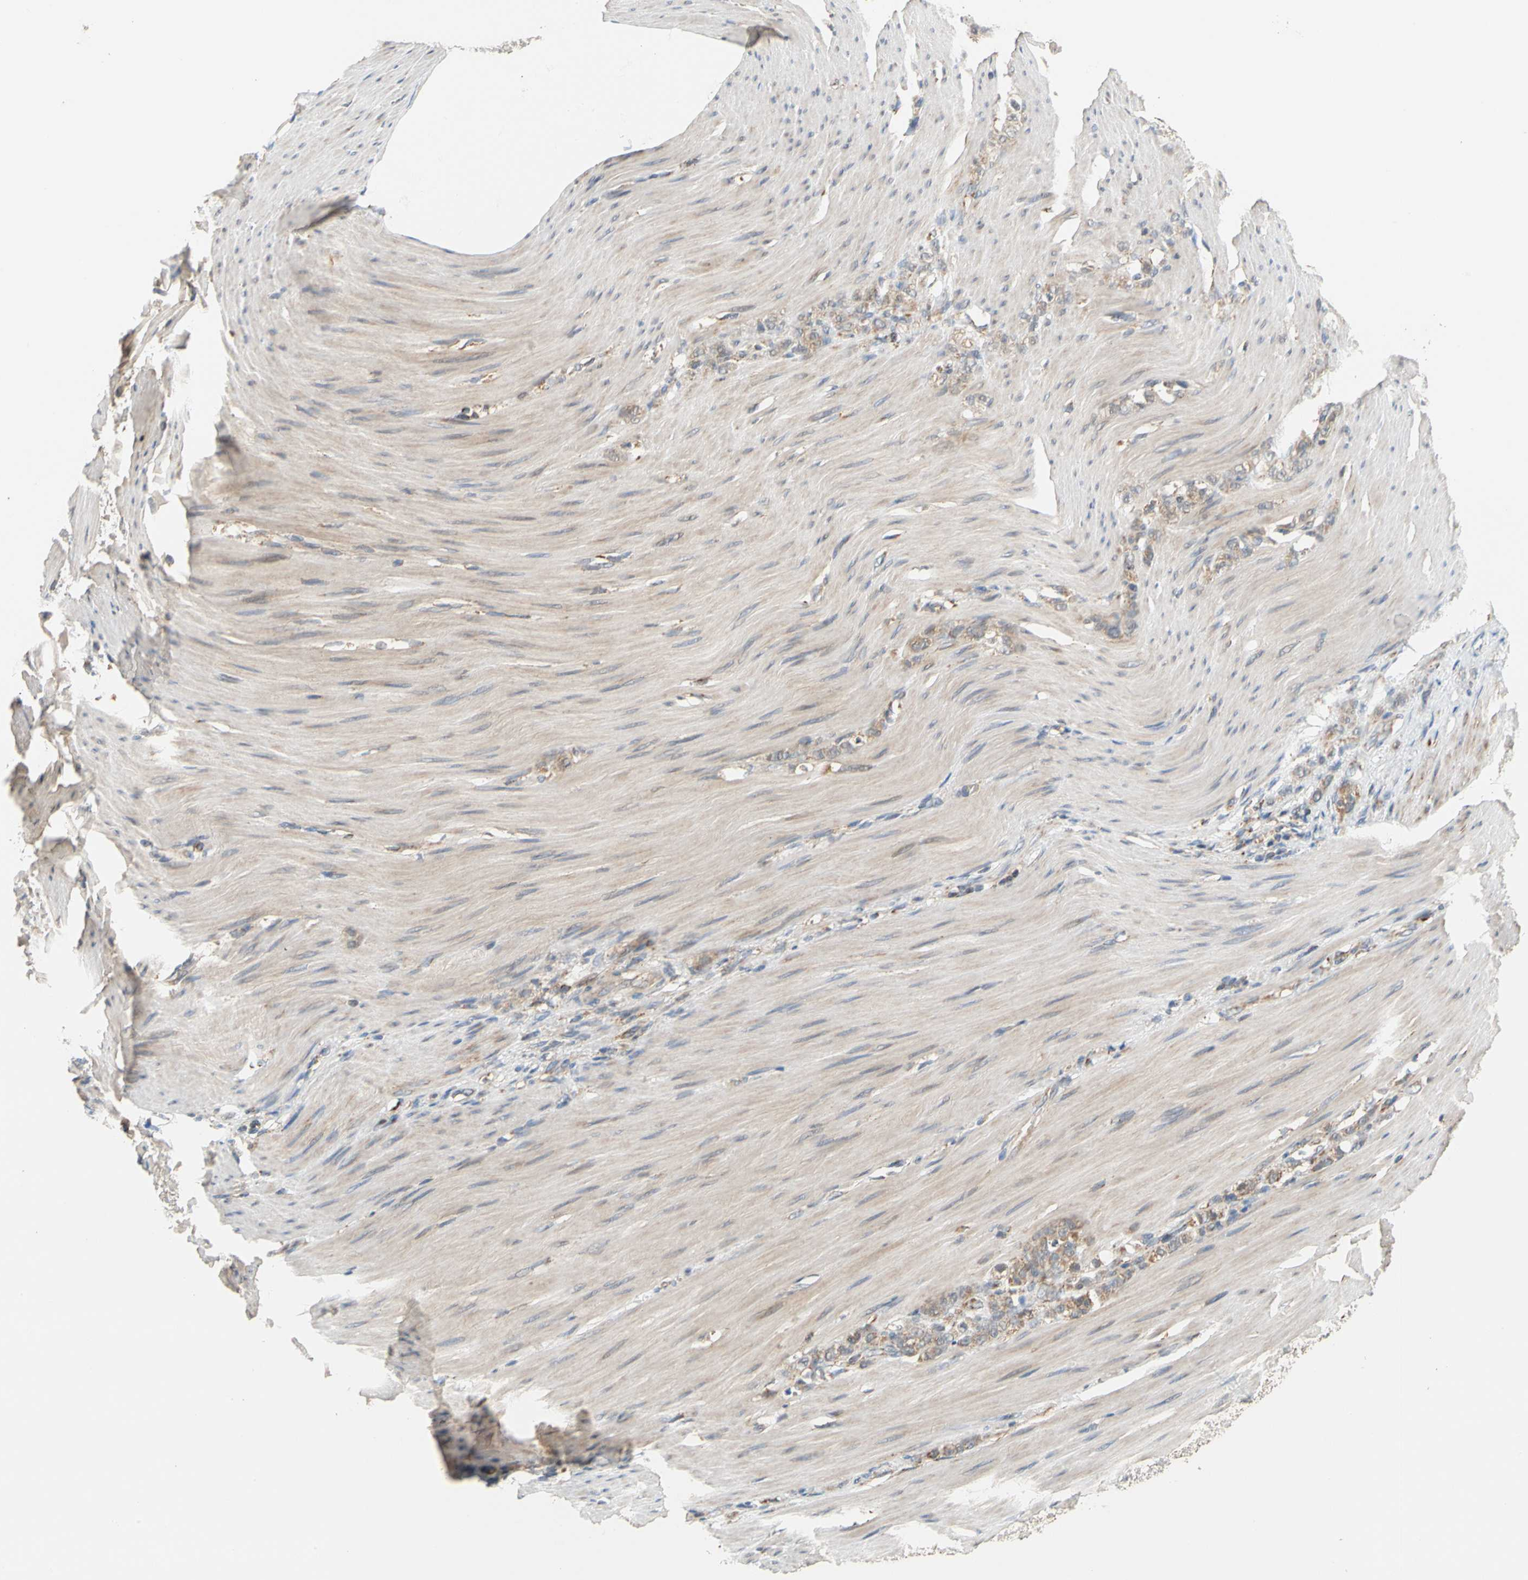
{"staining": {"intensity": "weak", "quantity": ">75%", "location": "cytoplasmic/membranous"}, "tissue": "stomach cancer", "cell_type": "Tumor cells", "image_type": "cancer", "snomed": [{"axis": "morphology", "description": "Adenocarcinoma, NOS"}, {"axis": "topography", "description": "Stomach"}], "caption": "DAB immunohistochemical staining of human adenocarcinoma (stomach) reveals weak cytoplasmic/membranous protein expression in approximately >75% of tumor cells.", "gene": "SFXN3", "patient": {"sex": "male", "age": 82}}